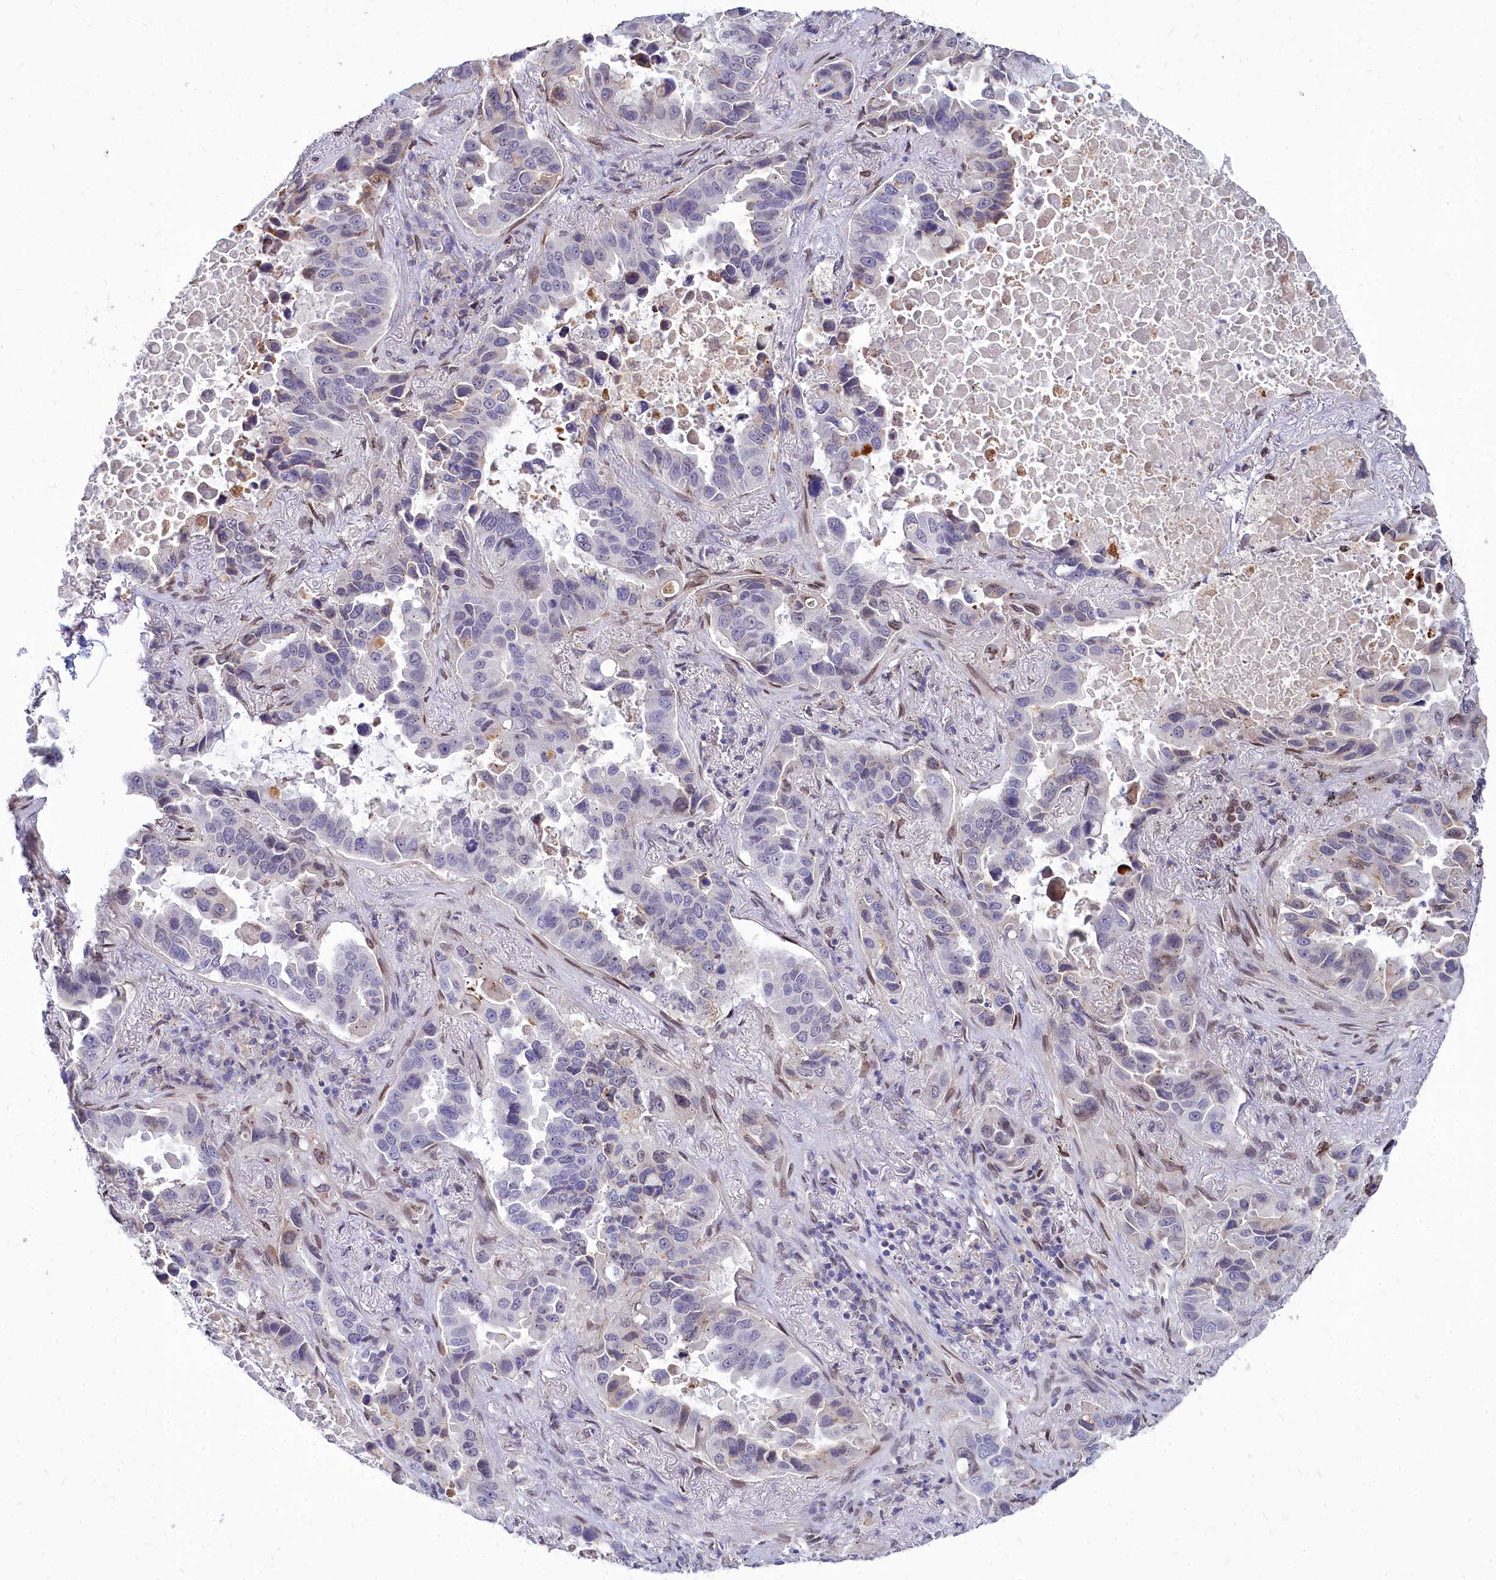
{"staining": {"intensity": "weak", "quantity": "<25%", "location": "cytoplasmic/membranous,nuclear"}, "tissue": "lung cancer", "cell_type": "Tumor cells", "image_type": "cancer", "snomed": [{"axis": "morphology", "description": "Adenocarcinoma, NOS"}, {"axis": "topography", "description": "Lung"}], "caption": "Tumor cells show no significant positivity in adenocarcinoma (lung). (DAB immunohistochemistry visualized using brightfield microscopy, high magnification).", "gene": "NOXA1", "patient": {"sex": "male", "age": 64}}